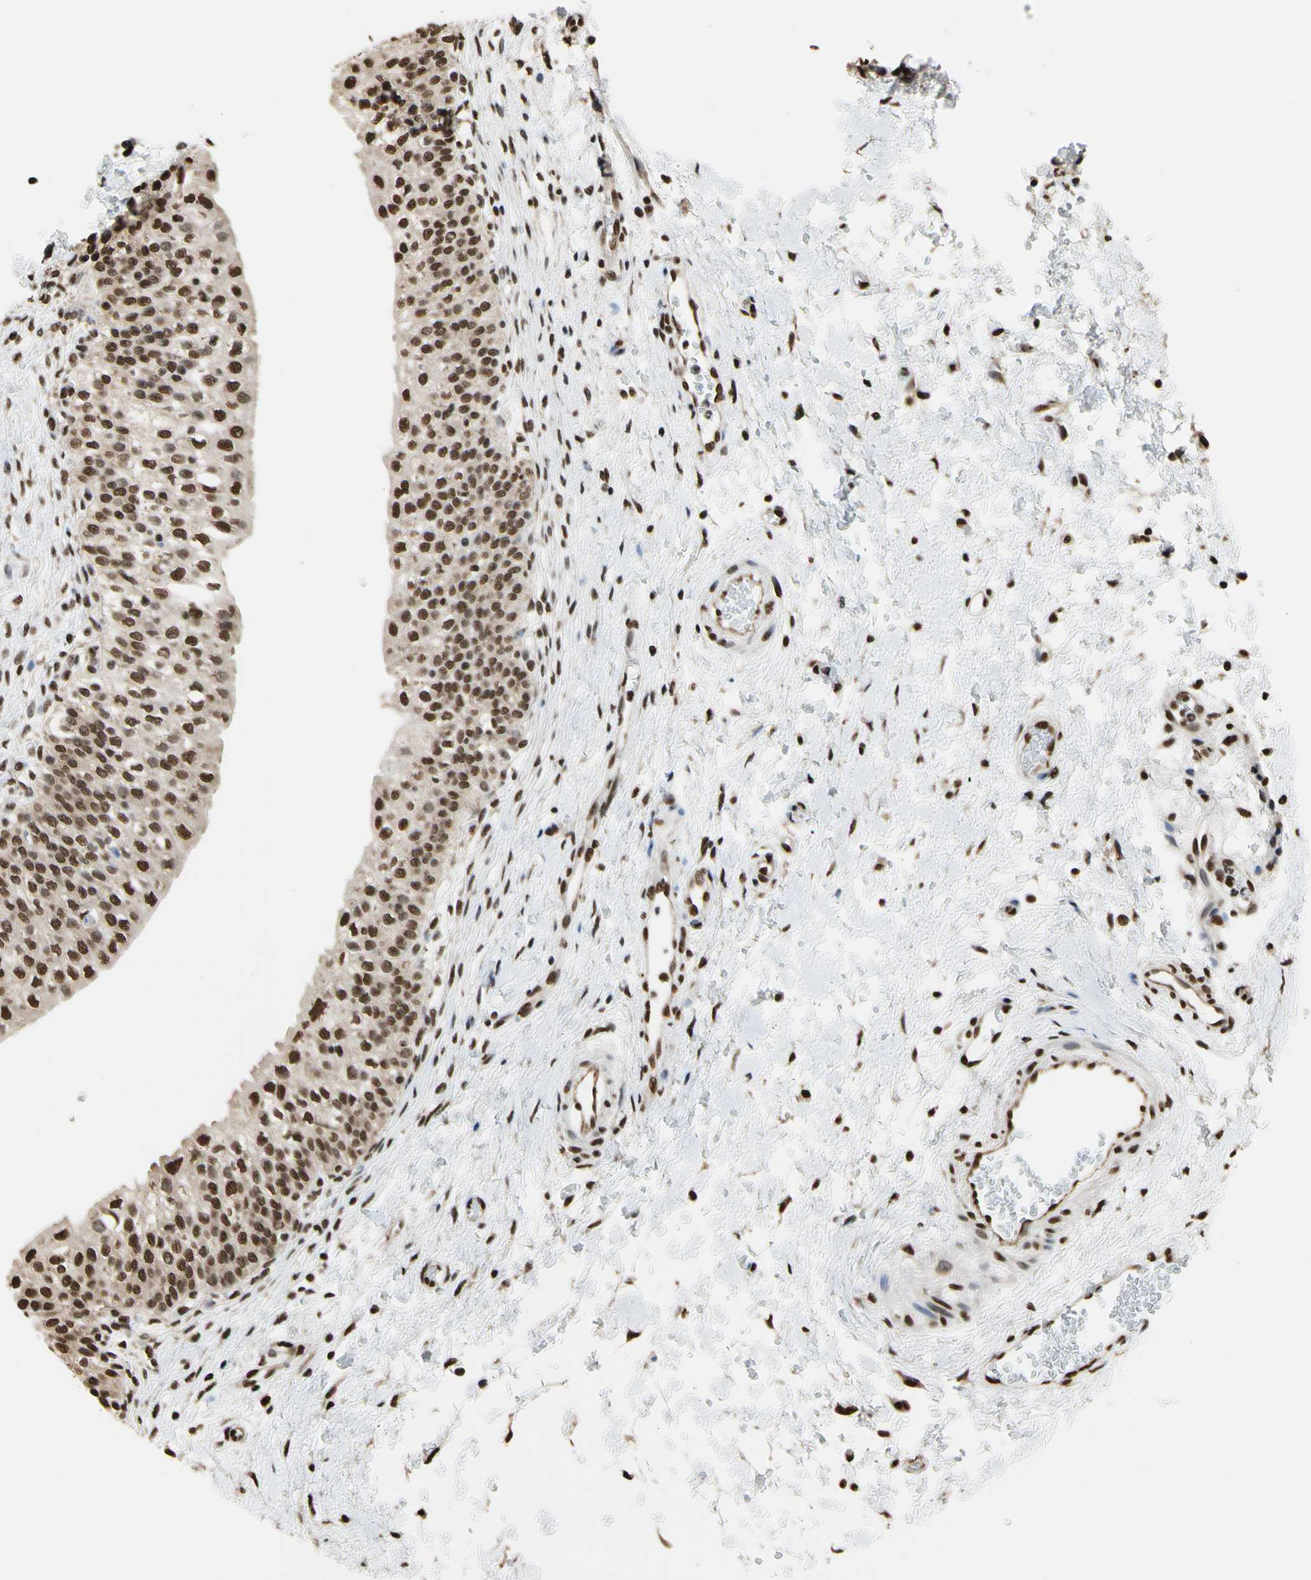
{"staining": {"intensity": "strong", "quantity": ">75%", "location": "nuclear"}, "tissue": "urinary bladder", "cell_type": "Urothelial cells", "image_type": "normal", "snomed": [{"axis": "morphology", "description": "Normal tissue, NOS"}, {"axis": "topography", "description": "Urinary bladder"}], "caption": "The photomicrograph demonstrates staining of benign urinary bladder, revealing strong nuclear protein positivity (brown color) within urothelial cells.", "gene": "HNRNPK", "patient": {"sex": "male", "age": 55}}